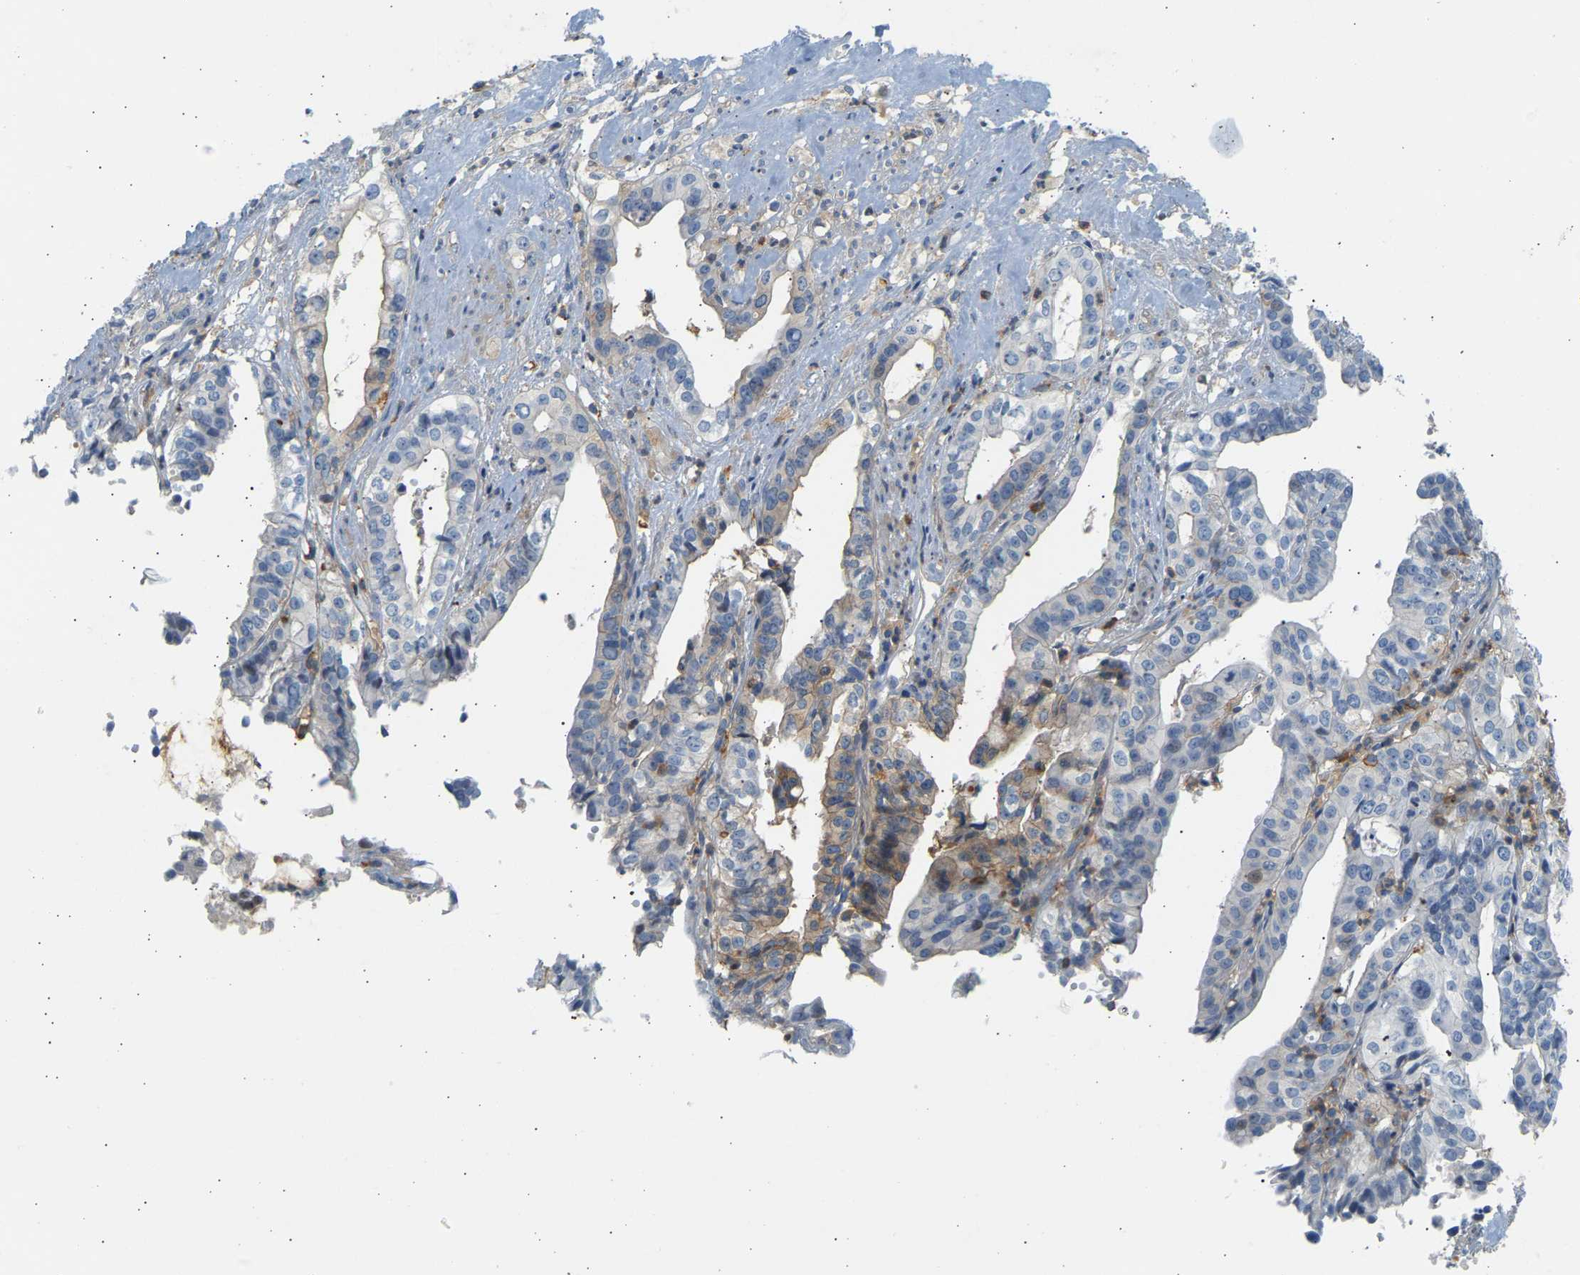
{"staining": {"intensity": "negative", "quantity": "none", "location": "none"}, "tissue": "liver cancer", "cell_type": "Tumor cells", "image_type": "cancer", "snomed": [{"axis": "morphology", "description": "Cholangiocarcinoma"}, {"axis": "topography", "description": "Liver"}], "caption": "An image of human liver cancer (cholangiocarcinoma) is negative for staining in tumor cells. (DAB immunohistochemistry, high magnification).", "gene": "FNBP1", "patient": {"sex": "female", "age": 61}}